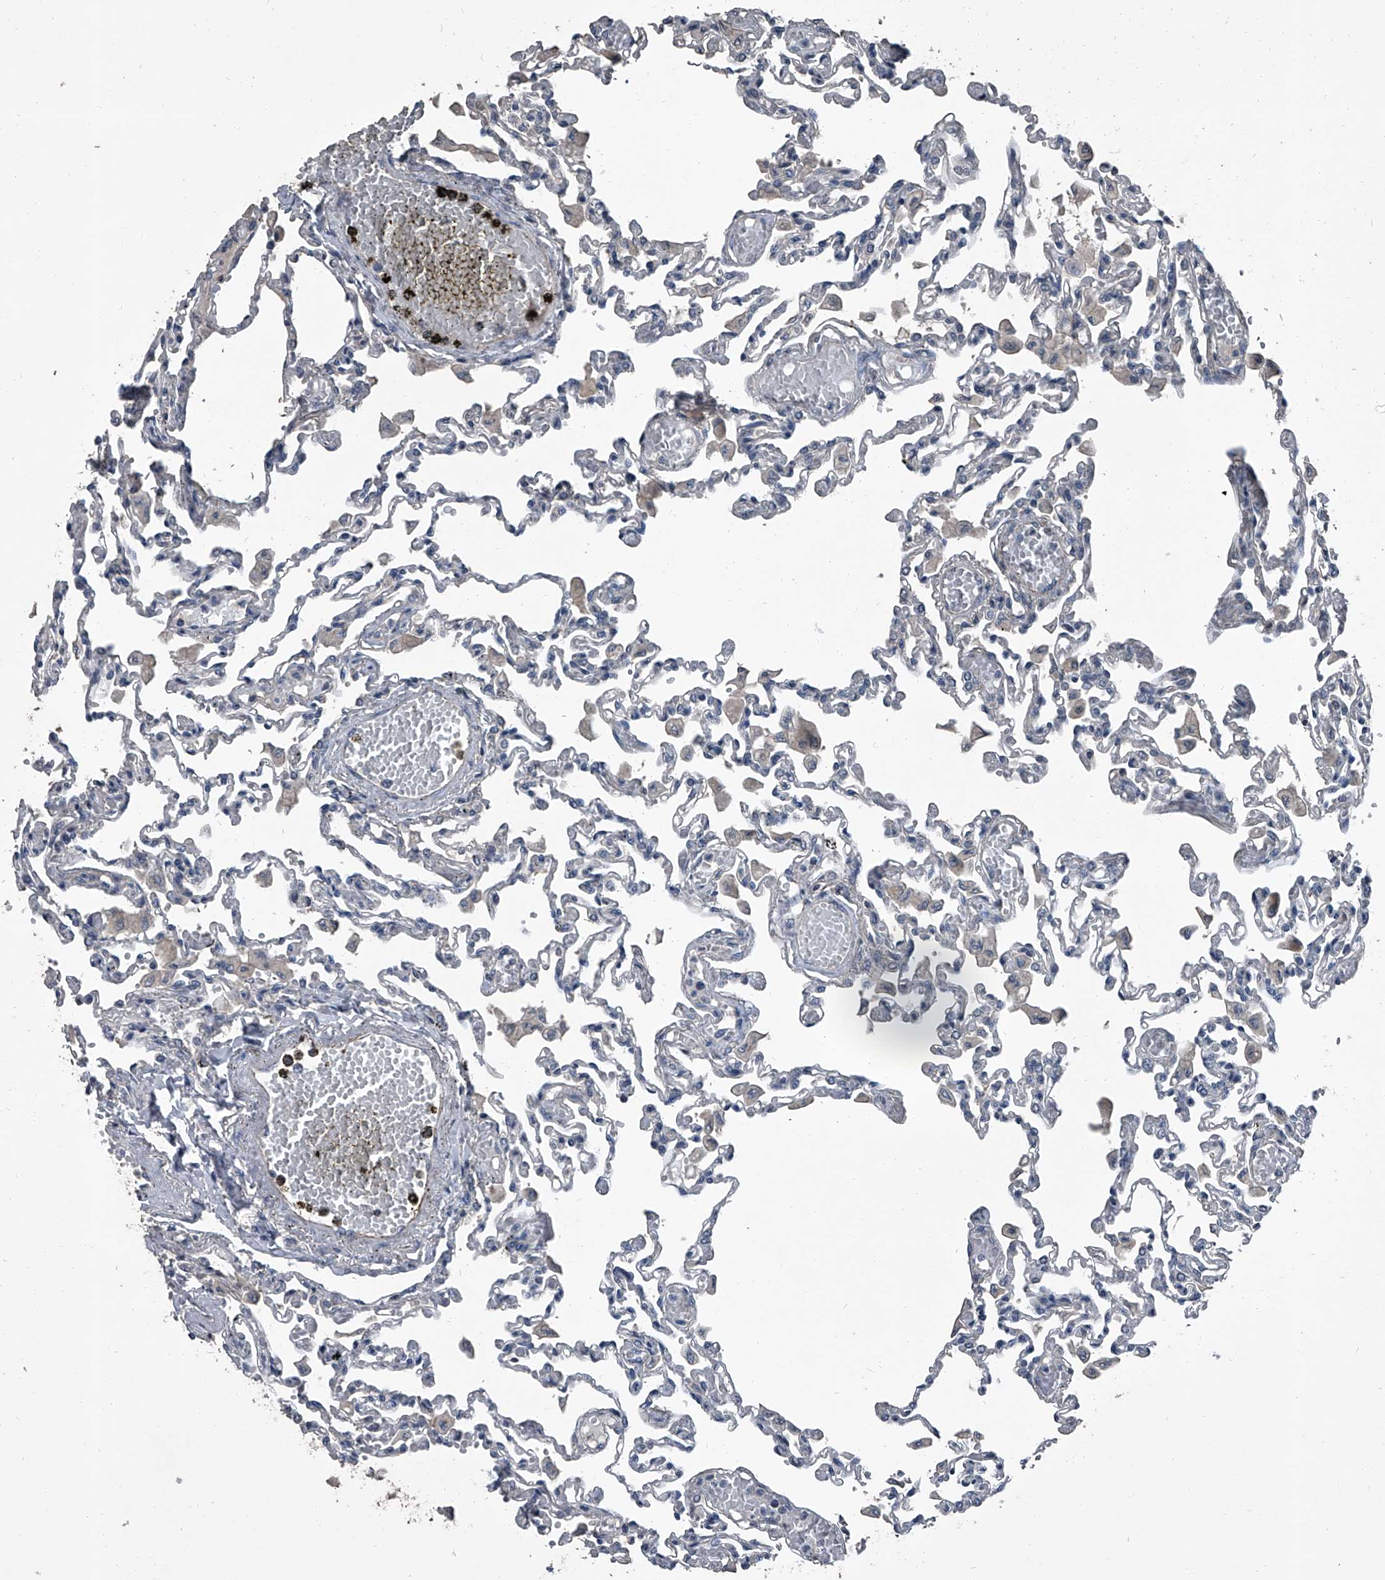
{"staining": {"intensity": "negative", "quantity": "none", "location": "none"}, "tissue": "lung", "cell_type": "Alveolar cells", "image_type": "normal", "snomed": [{"axis": "morphology", "description": "Normal tissue, NOS"}, {"axis": "topography", "description": "Bronchus"}, {"axis": "topography", "description": "Lung"}], "caption": "Immunohistochemistry (IHC) of normal human lung shows no staining in alveolar cells.", "gene": "OARD1", "patient": {"sex": "female", "age": 49}}